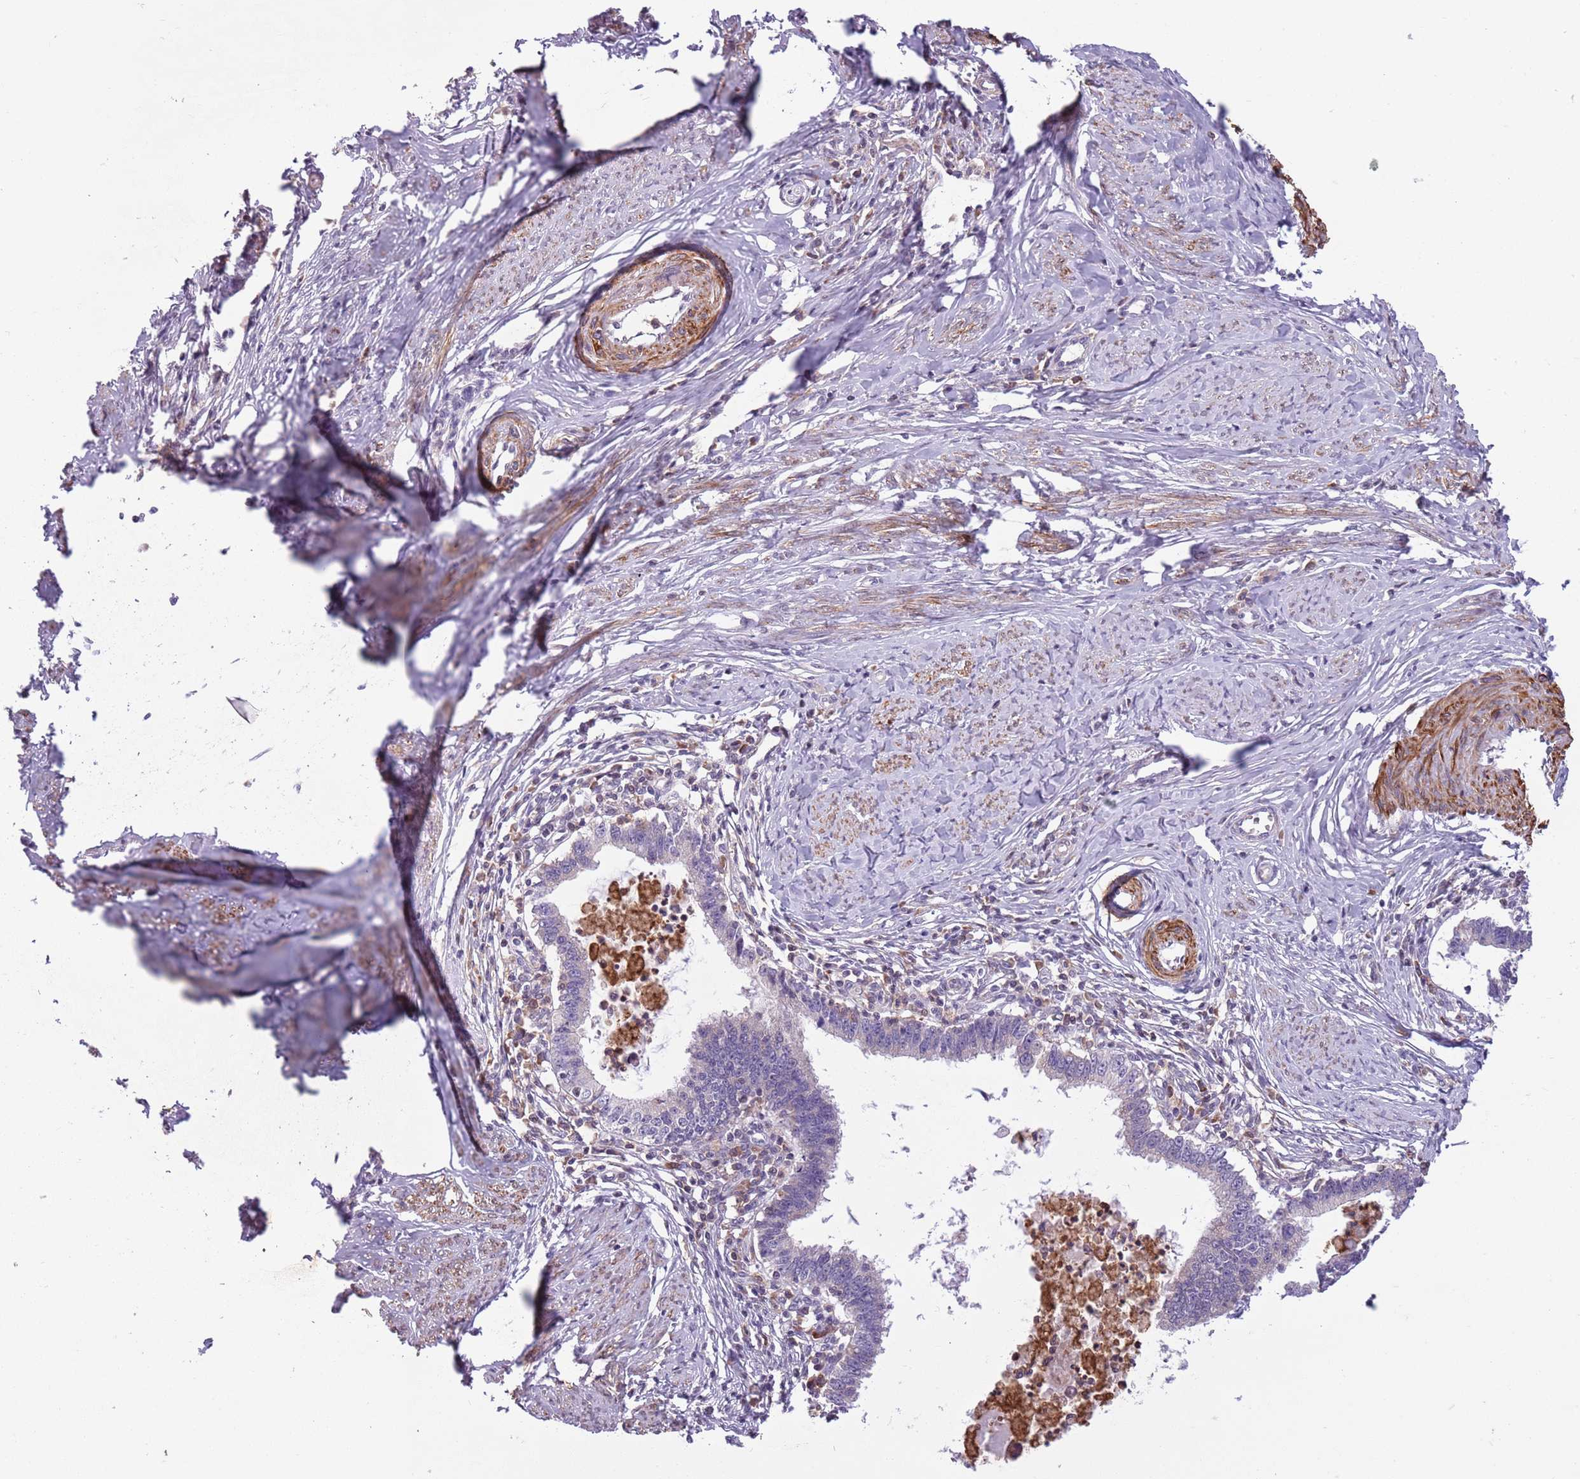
{"staining": {"intensity": "negative", "quantity": "none", "location": "none"}, "tissue": "cervical cancer", "cell_type": "Tumor cells", "image_type": "cancer", "snomed": [{"axis": "morphology", "description": "Adenocarcinoma, NOS"}, {"axis": "topography", "description": "Cervix"}], "caption": "IHC of human cervical cancer (adenocarcinoma) displays no expression in tumor cells.", "gene": "JAML", "patient": {"sex": "female", "age": 36}}